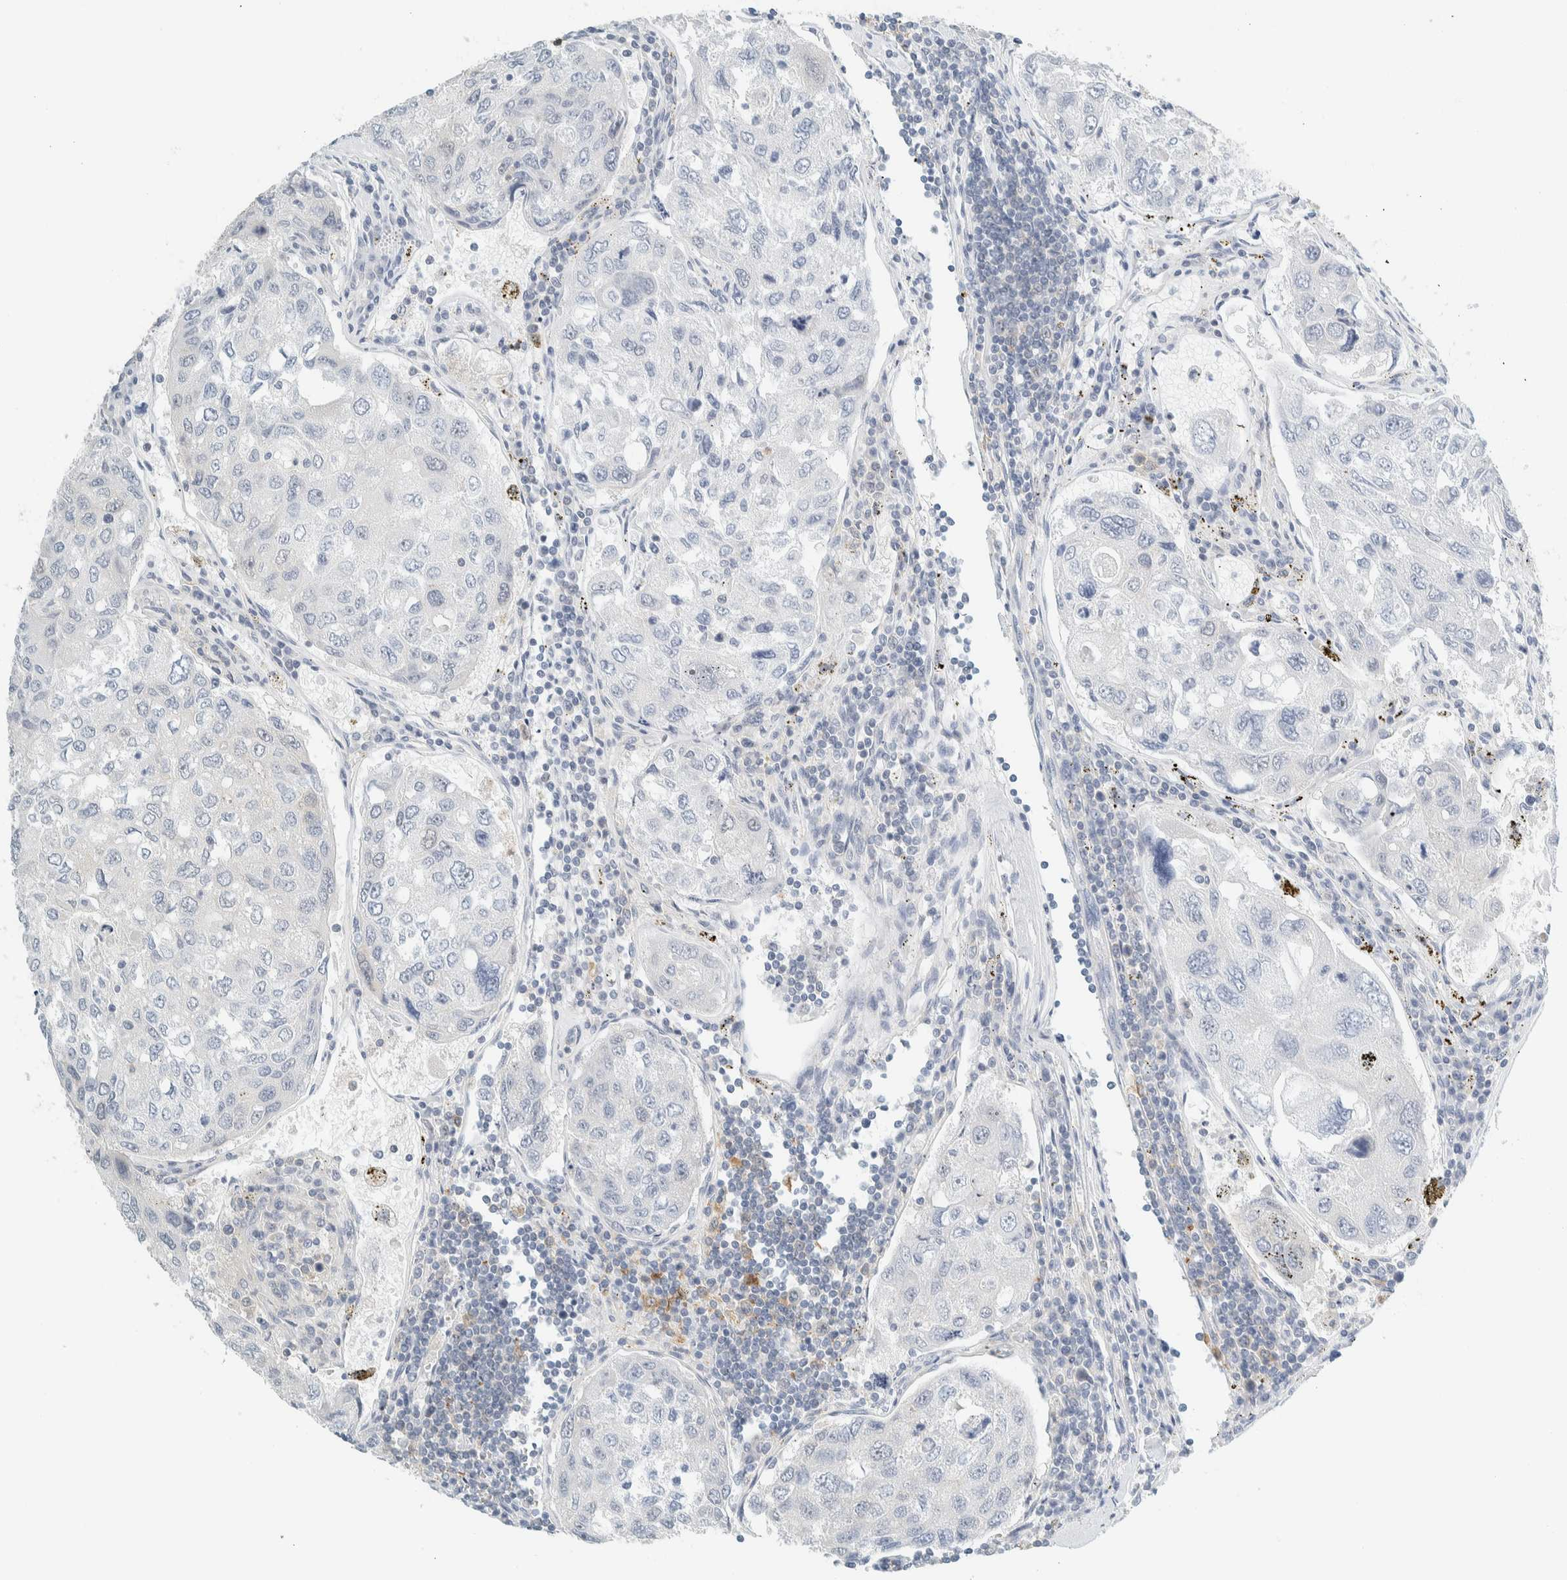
{"staining": {"intensity": "negative", "quantity": "none", "location": "none"}, "tissue": "urothelial cancer", "cell_type": "Tumor cells", "image_type": "cancer", "snomed": [{"axis": "morphology", "description": "Urothelial carcinoma, High grade"}, {"axis": "topography", "description": "Lymph node"}, {"axis": "topography", "description": "Urinary bladder"}], "caption": "IHC image of neoplastic tissue: urothelial cancer stained with DAB reveals no significant protein positivity in tumor cells.", "gene": "NDE1", "patient": {"sex": "male", "age": 51}}